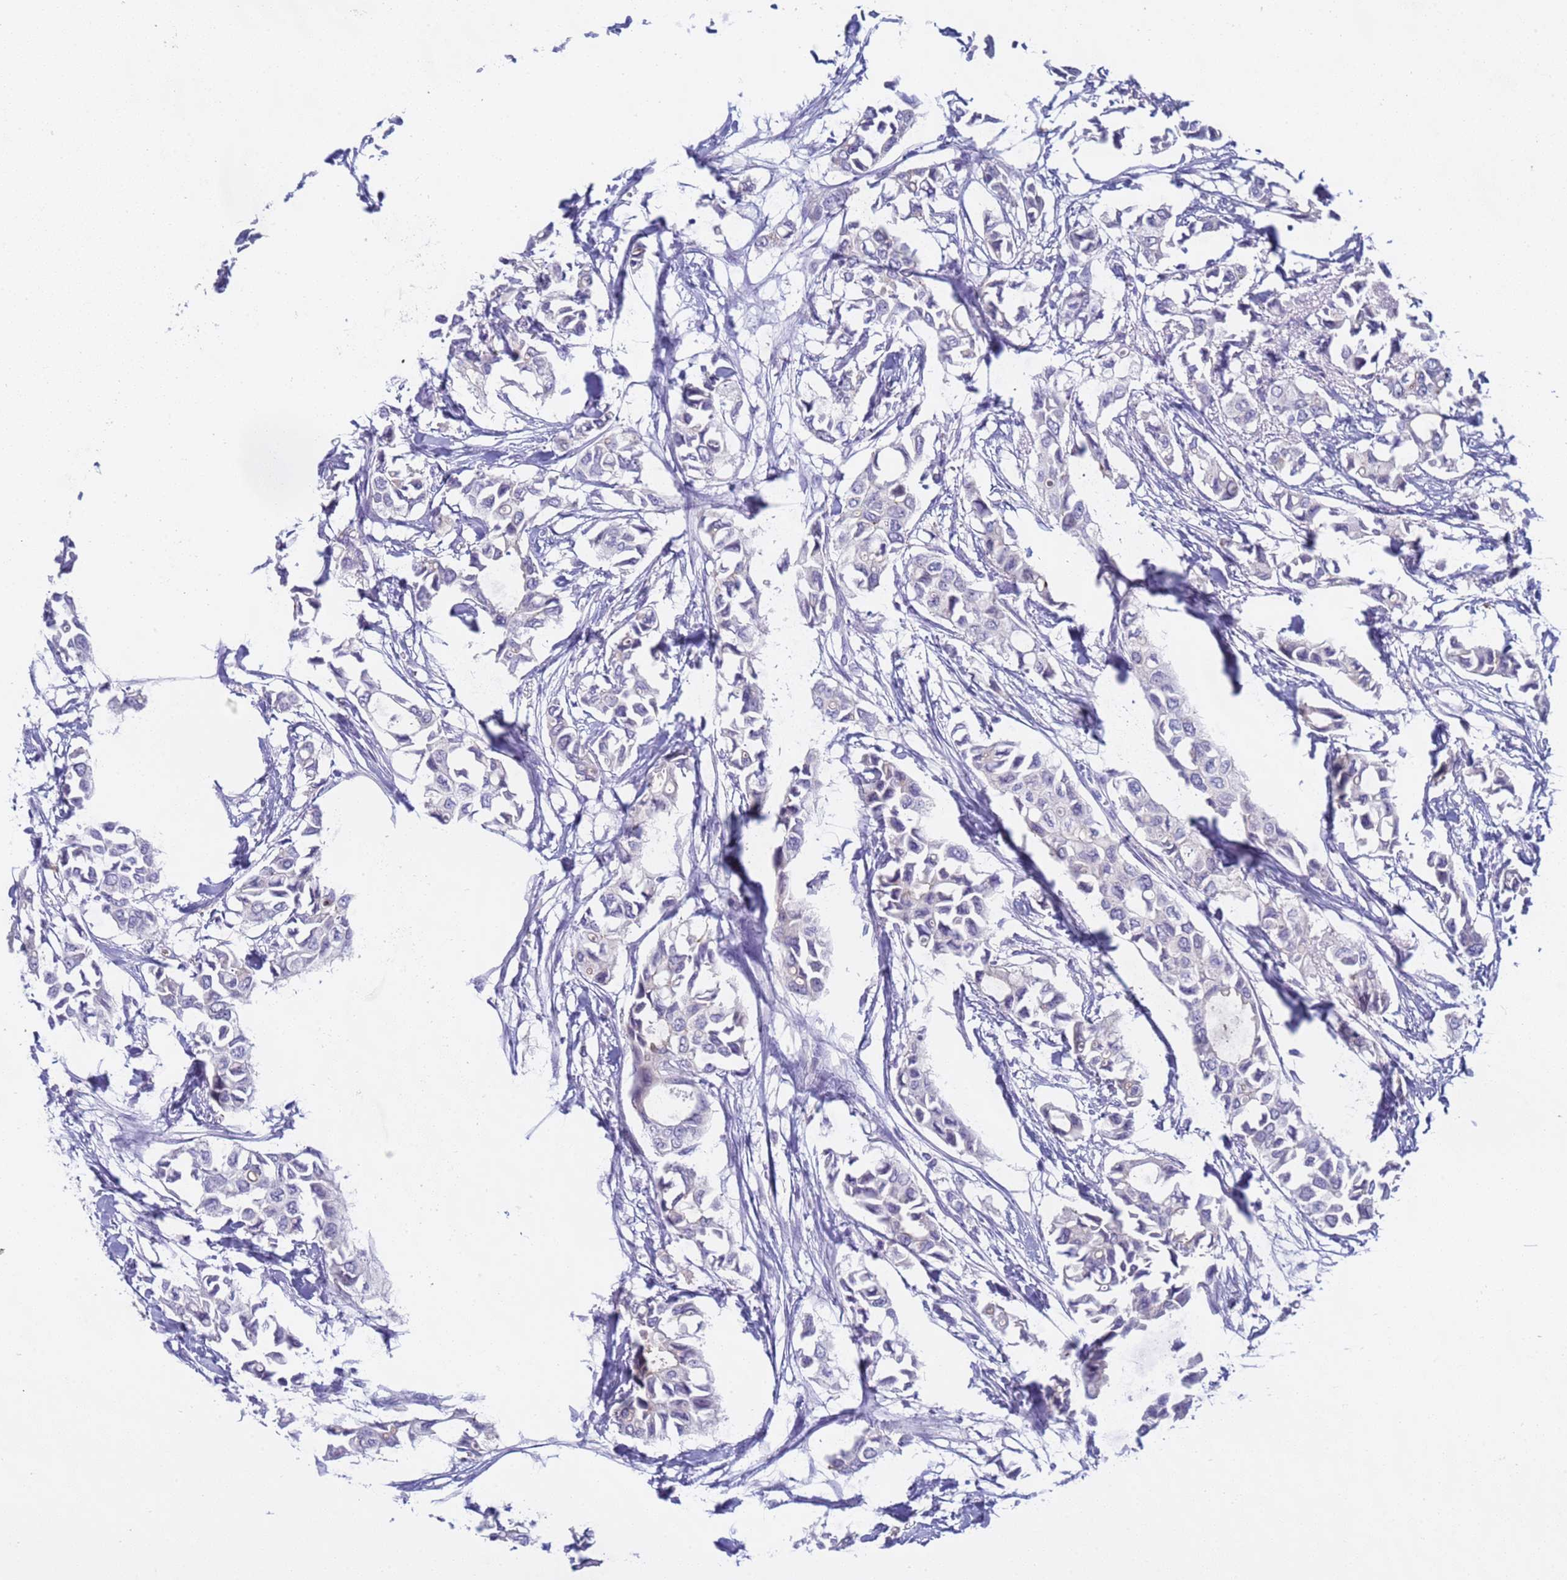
{"staining": {"intensity": "negative", "quantity": "none", "location": "none"}, "tissue": "breast cancer", "cell_type": "Tumor cells", "image_type": "cancer", "snomed": [{"axis": "morphology", "description": "Duct carcinoma"}, {"axis": "topography", "description": "Breast"}], "caption": "Tumor cells show no significant protein expression in breast intraductal carcinoma. (DAB immunohistochemistry visualized using brightfield microscopy, high magnification).", "gene": "CAPN7", "patient": {"sex": "female", "age": 41}}